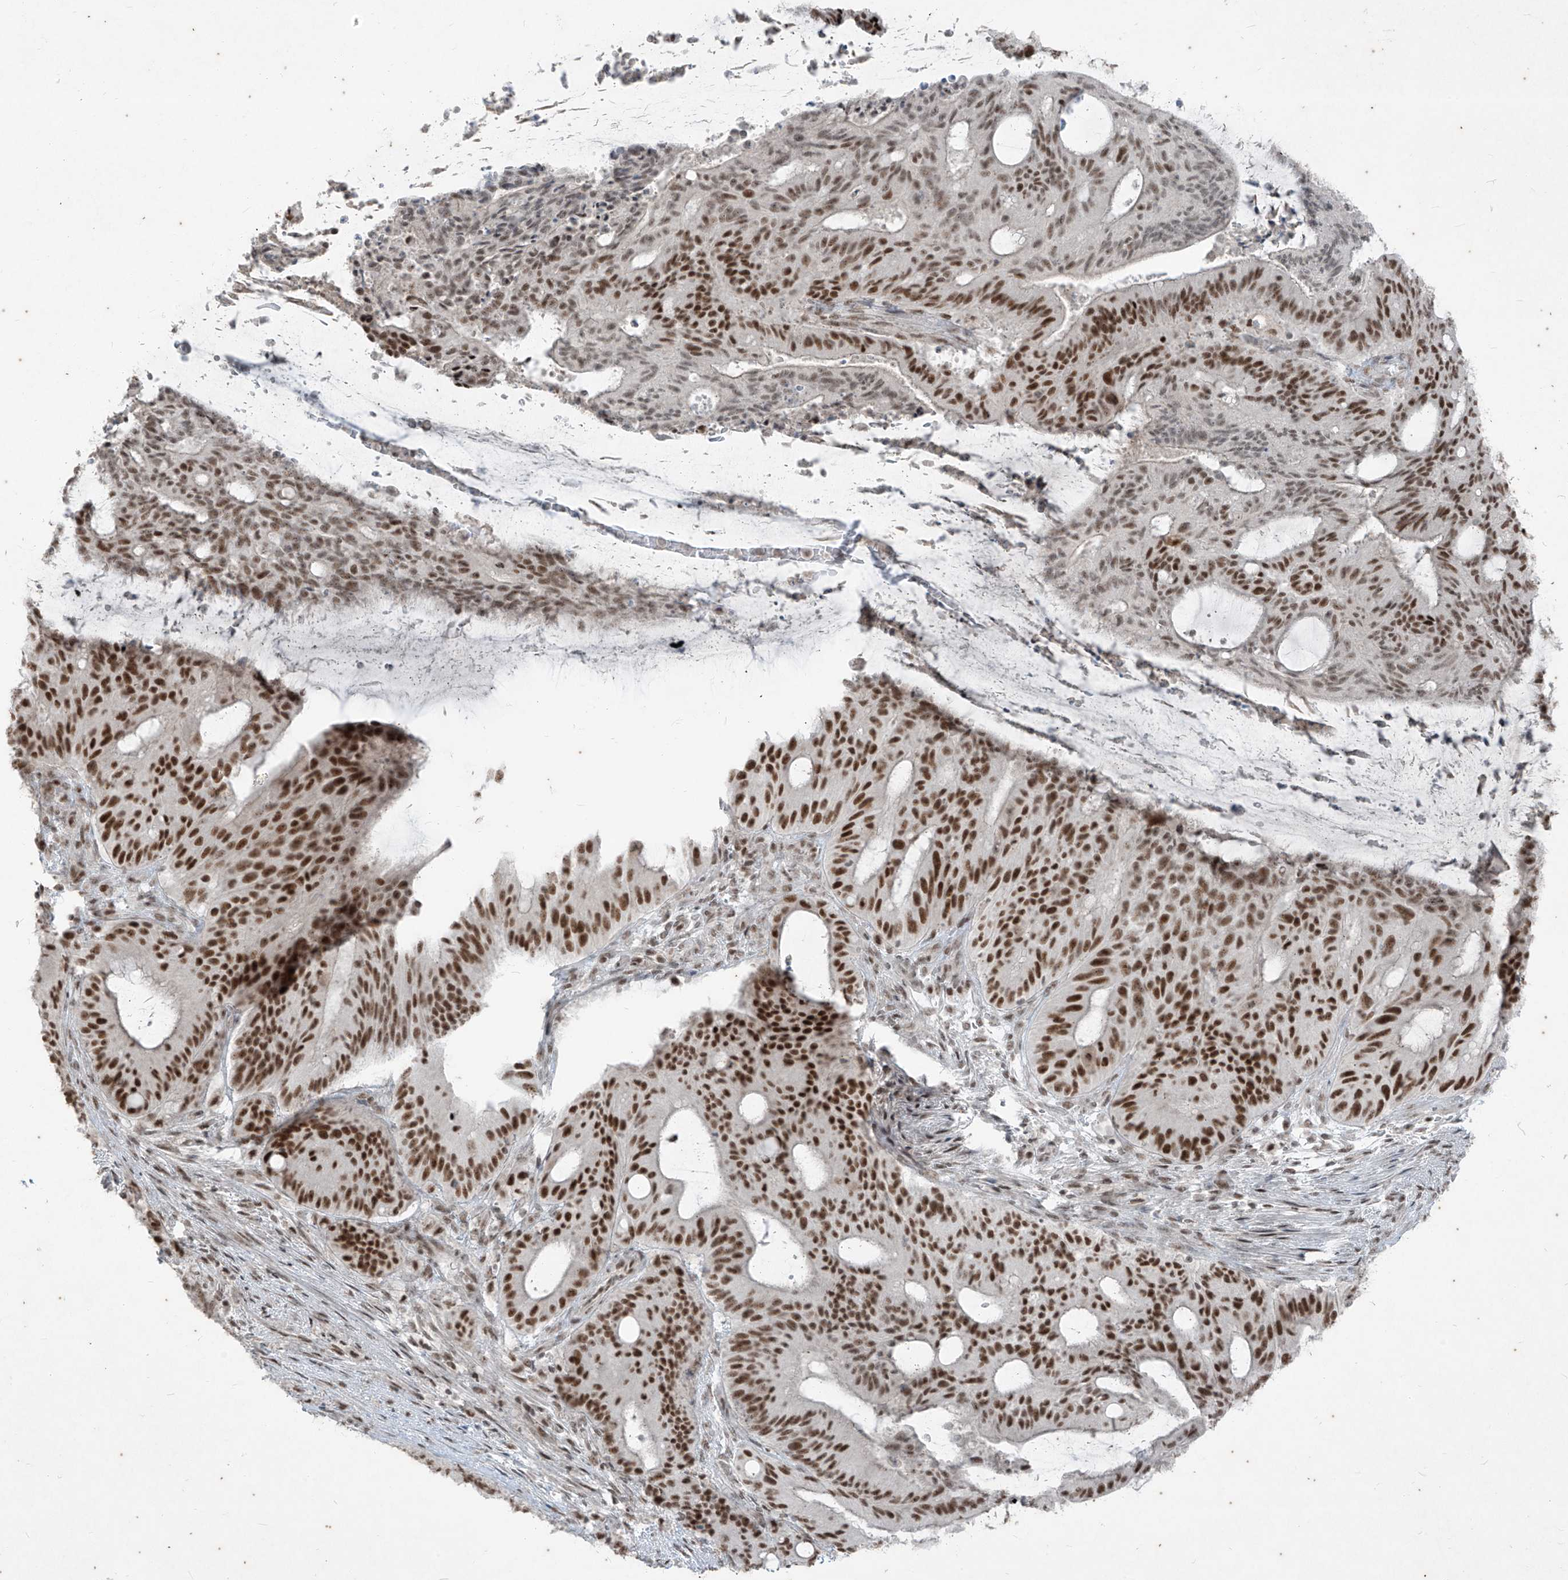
{"staining": {"intensity": "strong", "quantity": ">75%", "location": "nuclear"}, "tissue": "liver cancer", "cell_type": "Tumor cells", "image_type": "cancer", "snomed": [{"axis": "morphology", "description": "Normal tissue, NOS"}, {"axis": "morphology", "description": "Cholangiocarcinoma"}, {"axis": "topography", "description": "Liver"}, {"axis": "topography", "description": "Peripheral nerve tissue"}], "caption": "Strong nuclear expression is identified in about >75% of tumor cells in cholangiocarcinoma (liver).", "gene": "ZNF354B", "patient": {"sex": "female", "age": 73}}